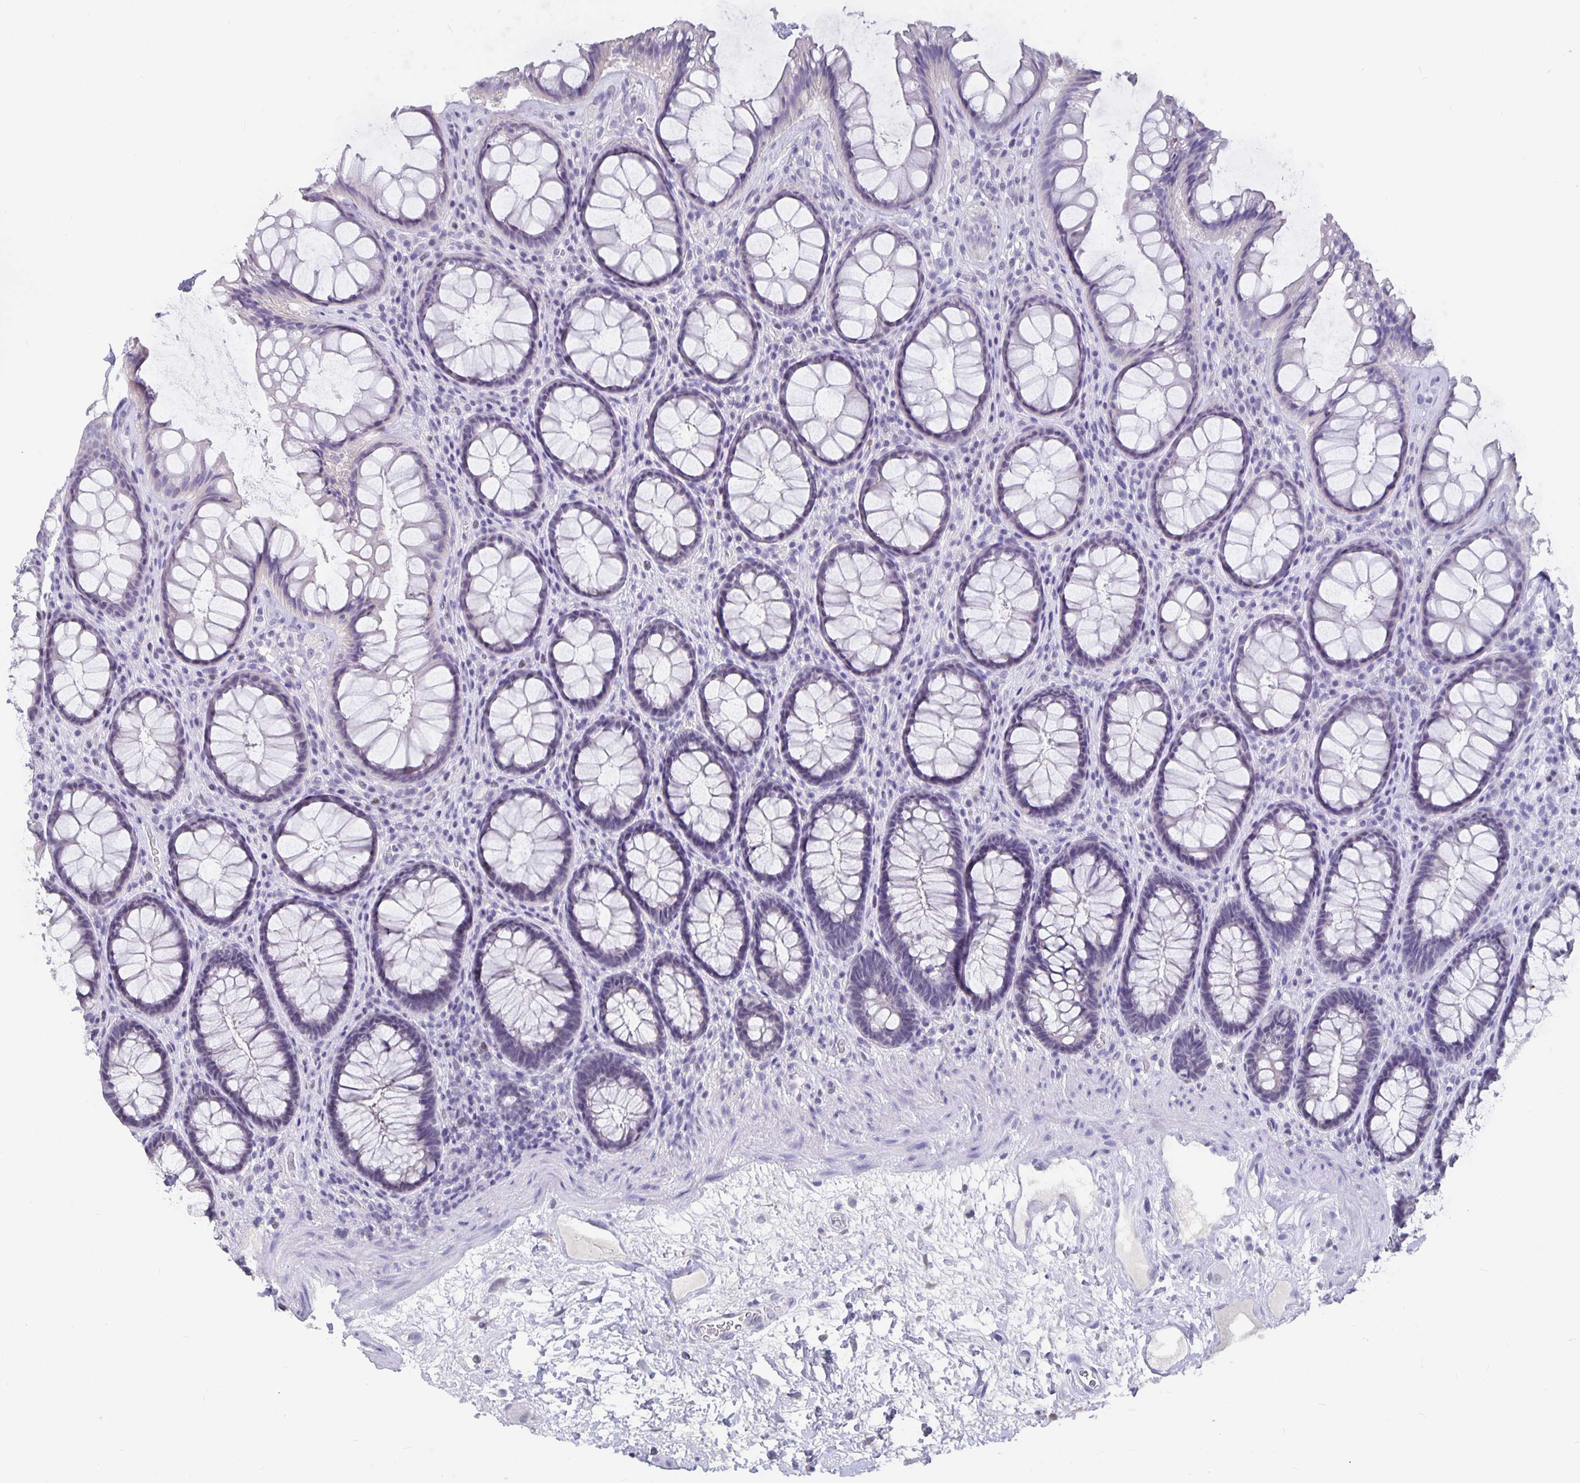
{"staining": {"intensity": "negative", "quantity": "none", "location": "none"}, "tissue": "rectum", "cell_type": "Glandular cells", "image_type": "normal", "snomed": [{"axis": "morphology", "description": "Normal tissue, NOS"}, {"axis": "topography", "description": "Rectum"}], "caption": "A high-resolution image shows immunohistochemistry (IHC) staining of normal rectum, which shows no significant expression in glandular cells.", "gene": "OLIG2", "patient": {"sex": "male", "age": 72}}